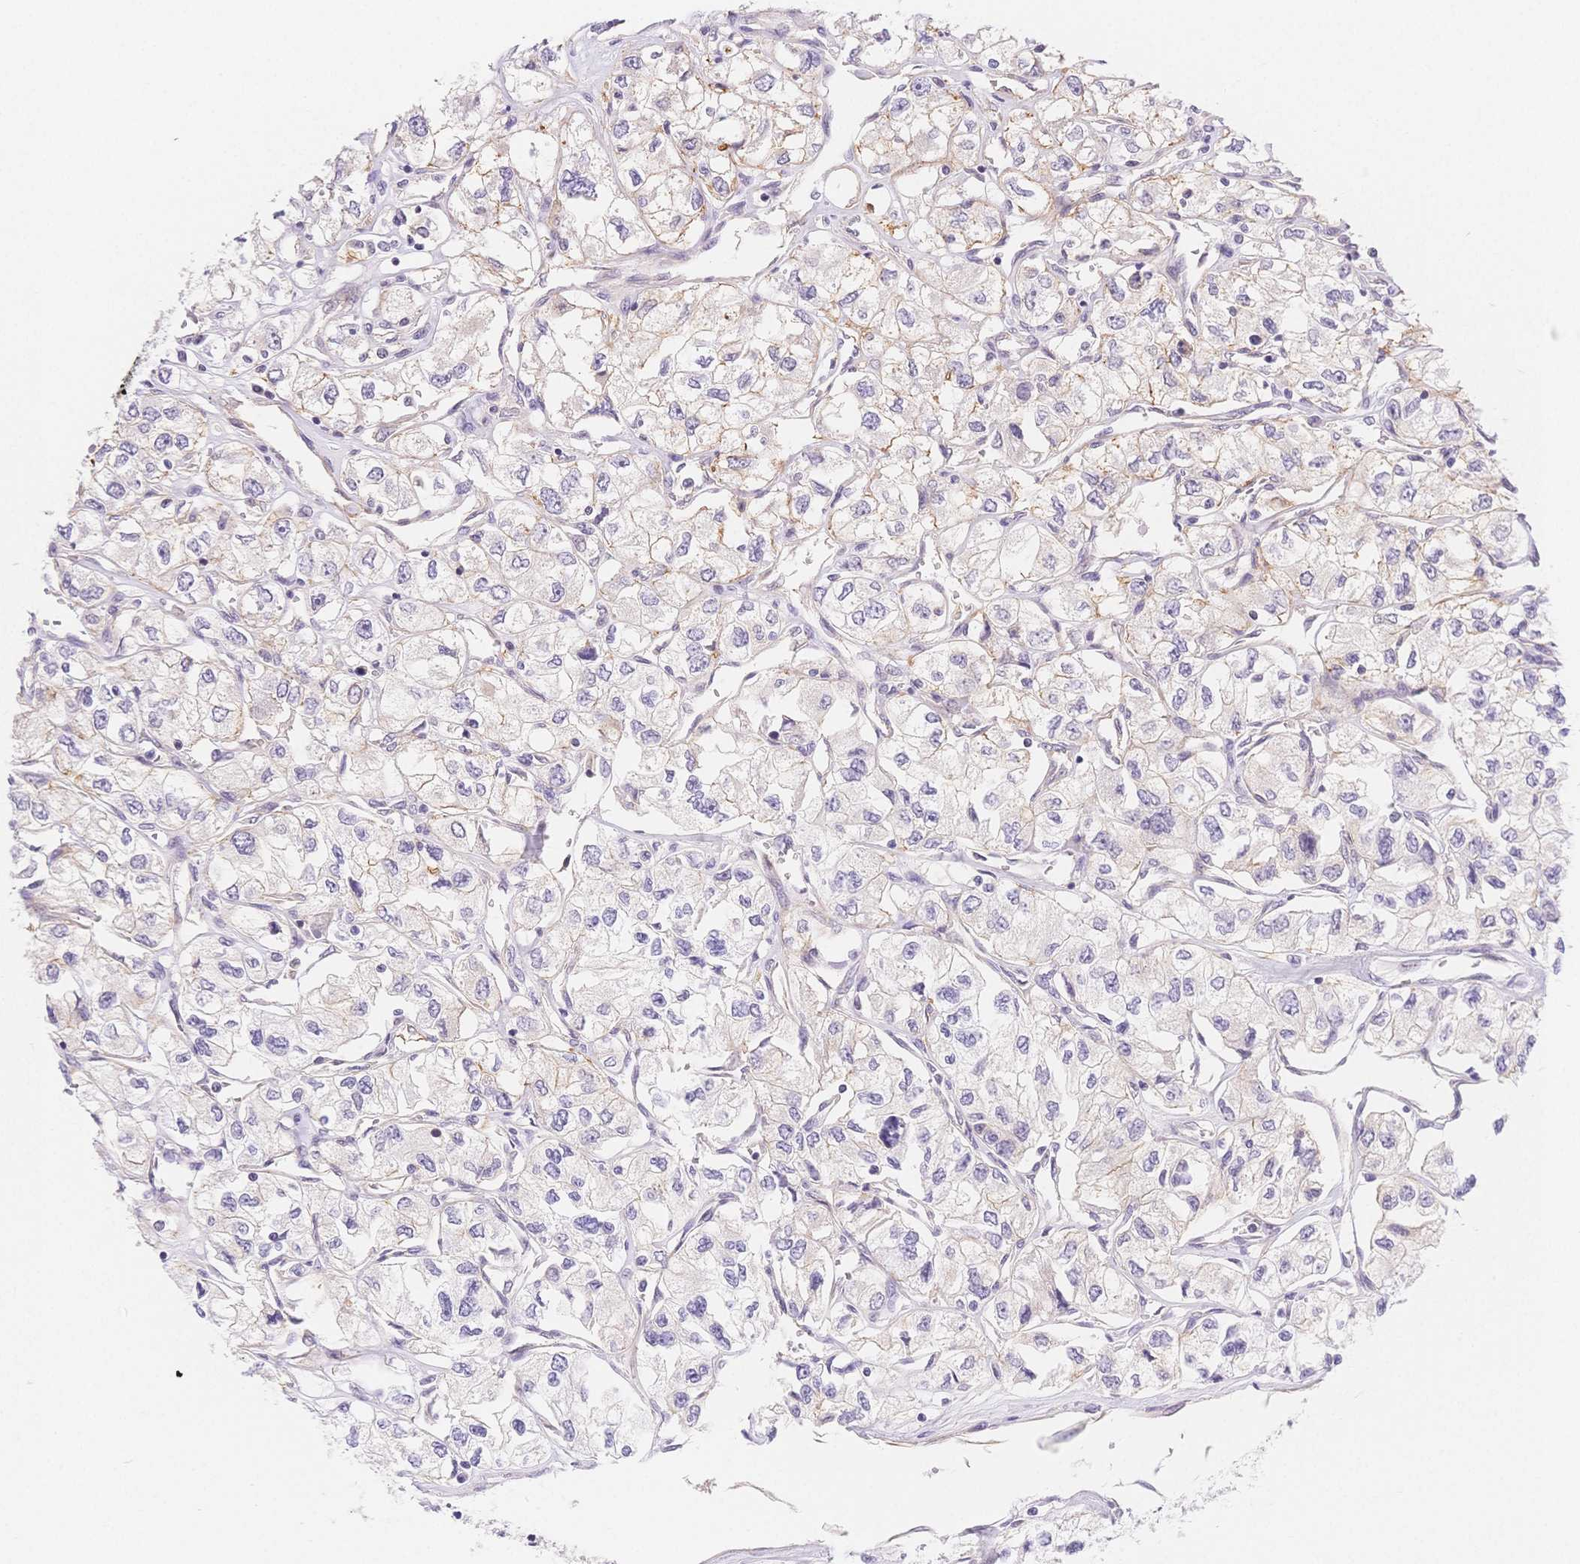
{"staining": {"intensity": "negative", "quantity": "none", "location": "none"}, "tissue": "renal cancer", "cell_type": "Tumor cells", "image_type": "cancer", "snomed": [{"axis": "morphology", "description": "Adenocarcinoma, NOS"}, {"axis": "topography", "description": "Kidney"}], "caption": "Immunohistochemical staining of renal cancer displays no significant staining in tumor cells.", "gene": "CSN1S1", "patient": {"sex": "female", "age": 59}}